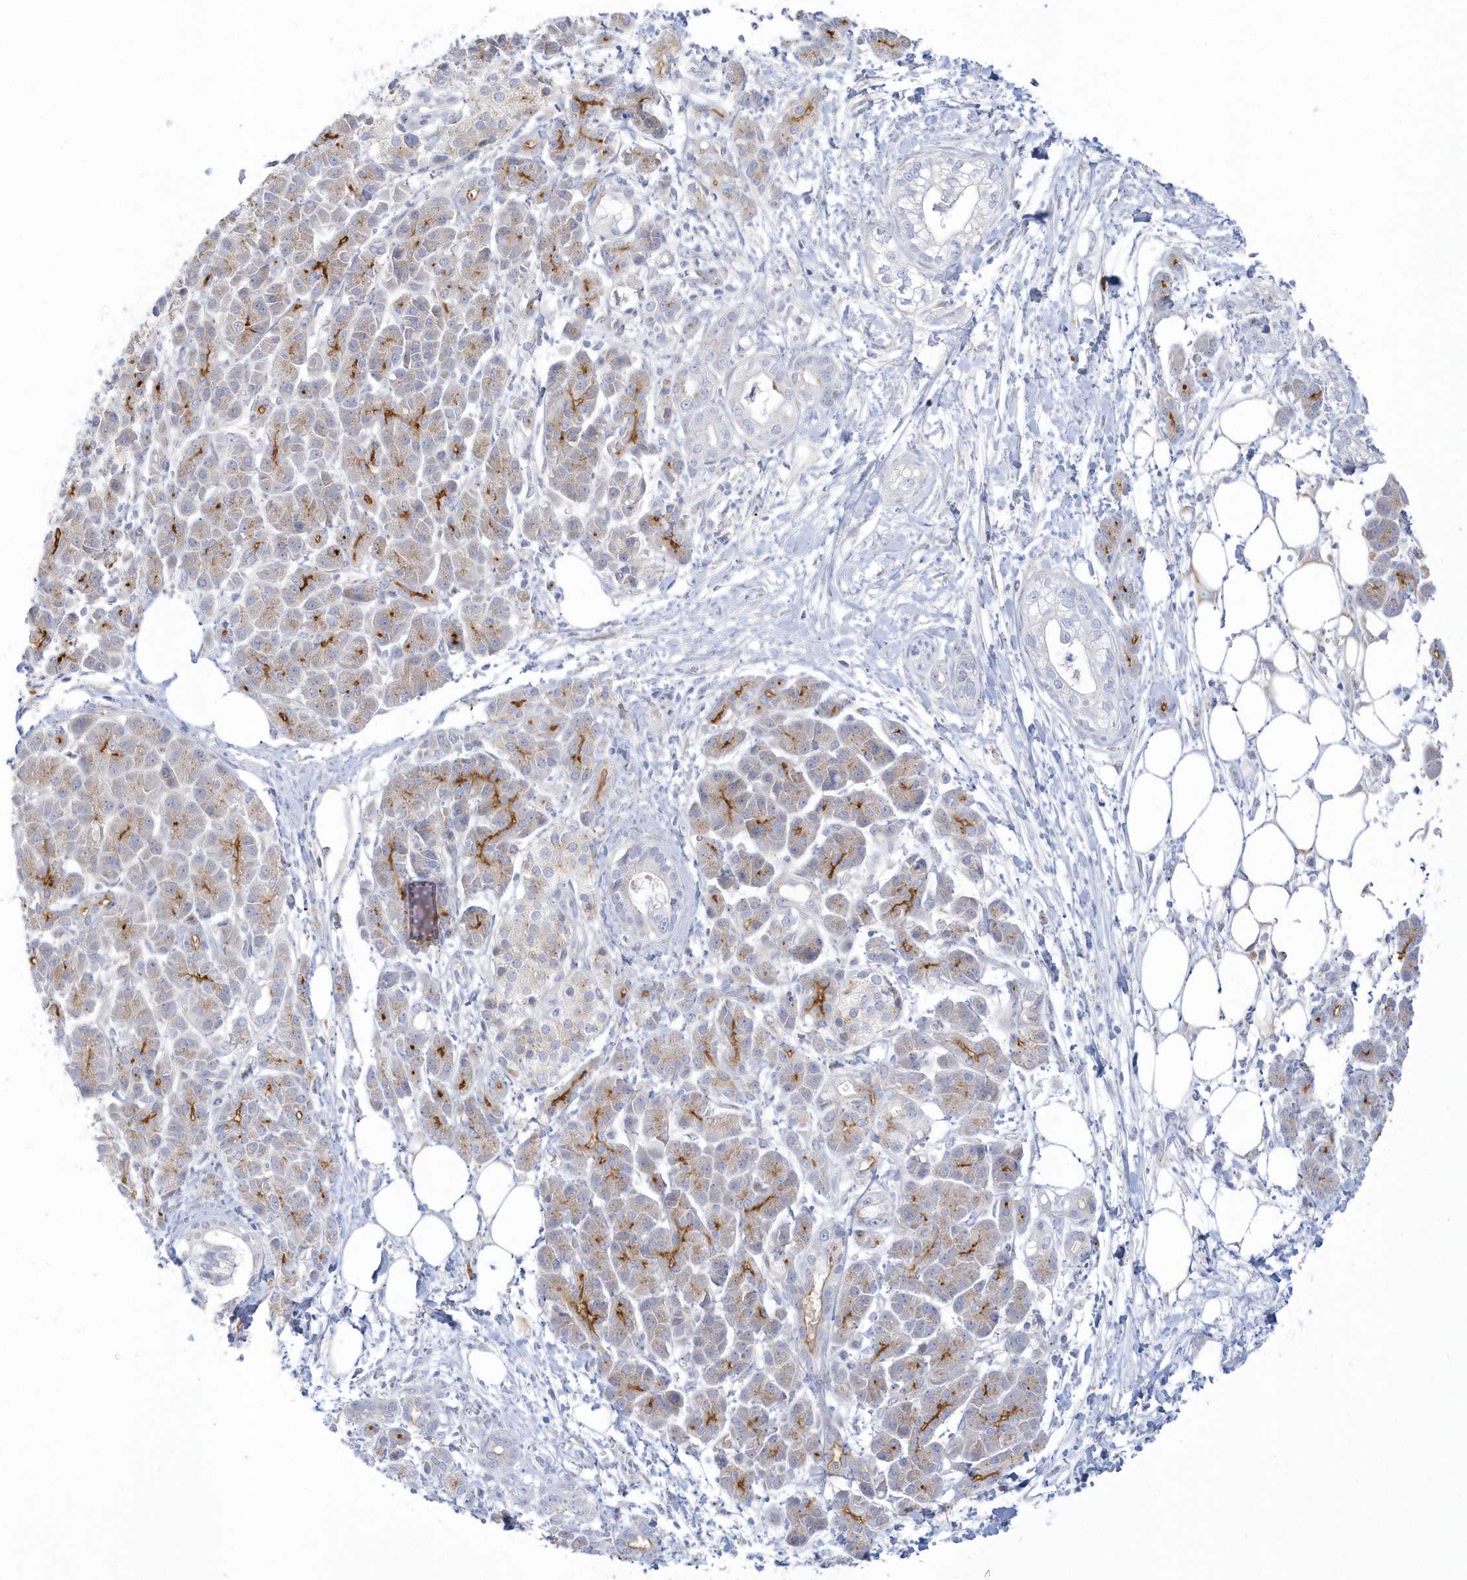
{"staining": {"intensity": "negative", "quantity": "none", "location": "none"}, "tissue": "pancreatic cancer", "cell_type": "Tumor cells", "image_type": "cancer", "snomed": [{"axis": "morphology", "description": "Adenocarcinoma, NOS"}, {"axis": "topography", "description": "Pancreas"}], "caption": "Adenocarcinoma (pancreatic) was stained to show a protein in brown. There is no significant staining in tumor cells.", "gene": "SEMA3D", "patient": {"sex": "male", "age": 68}}